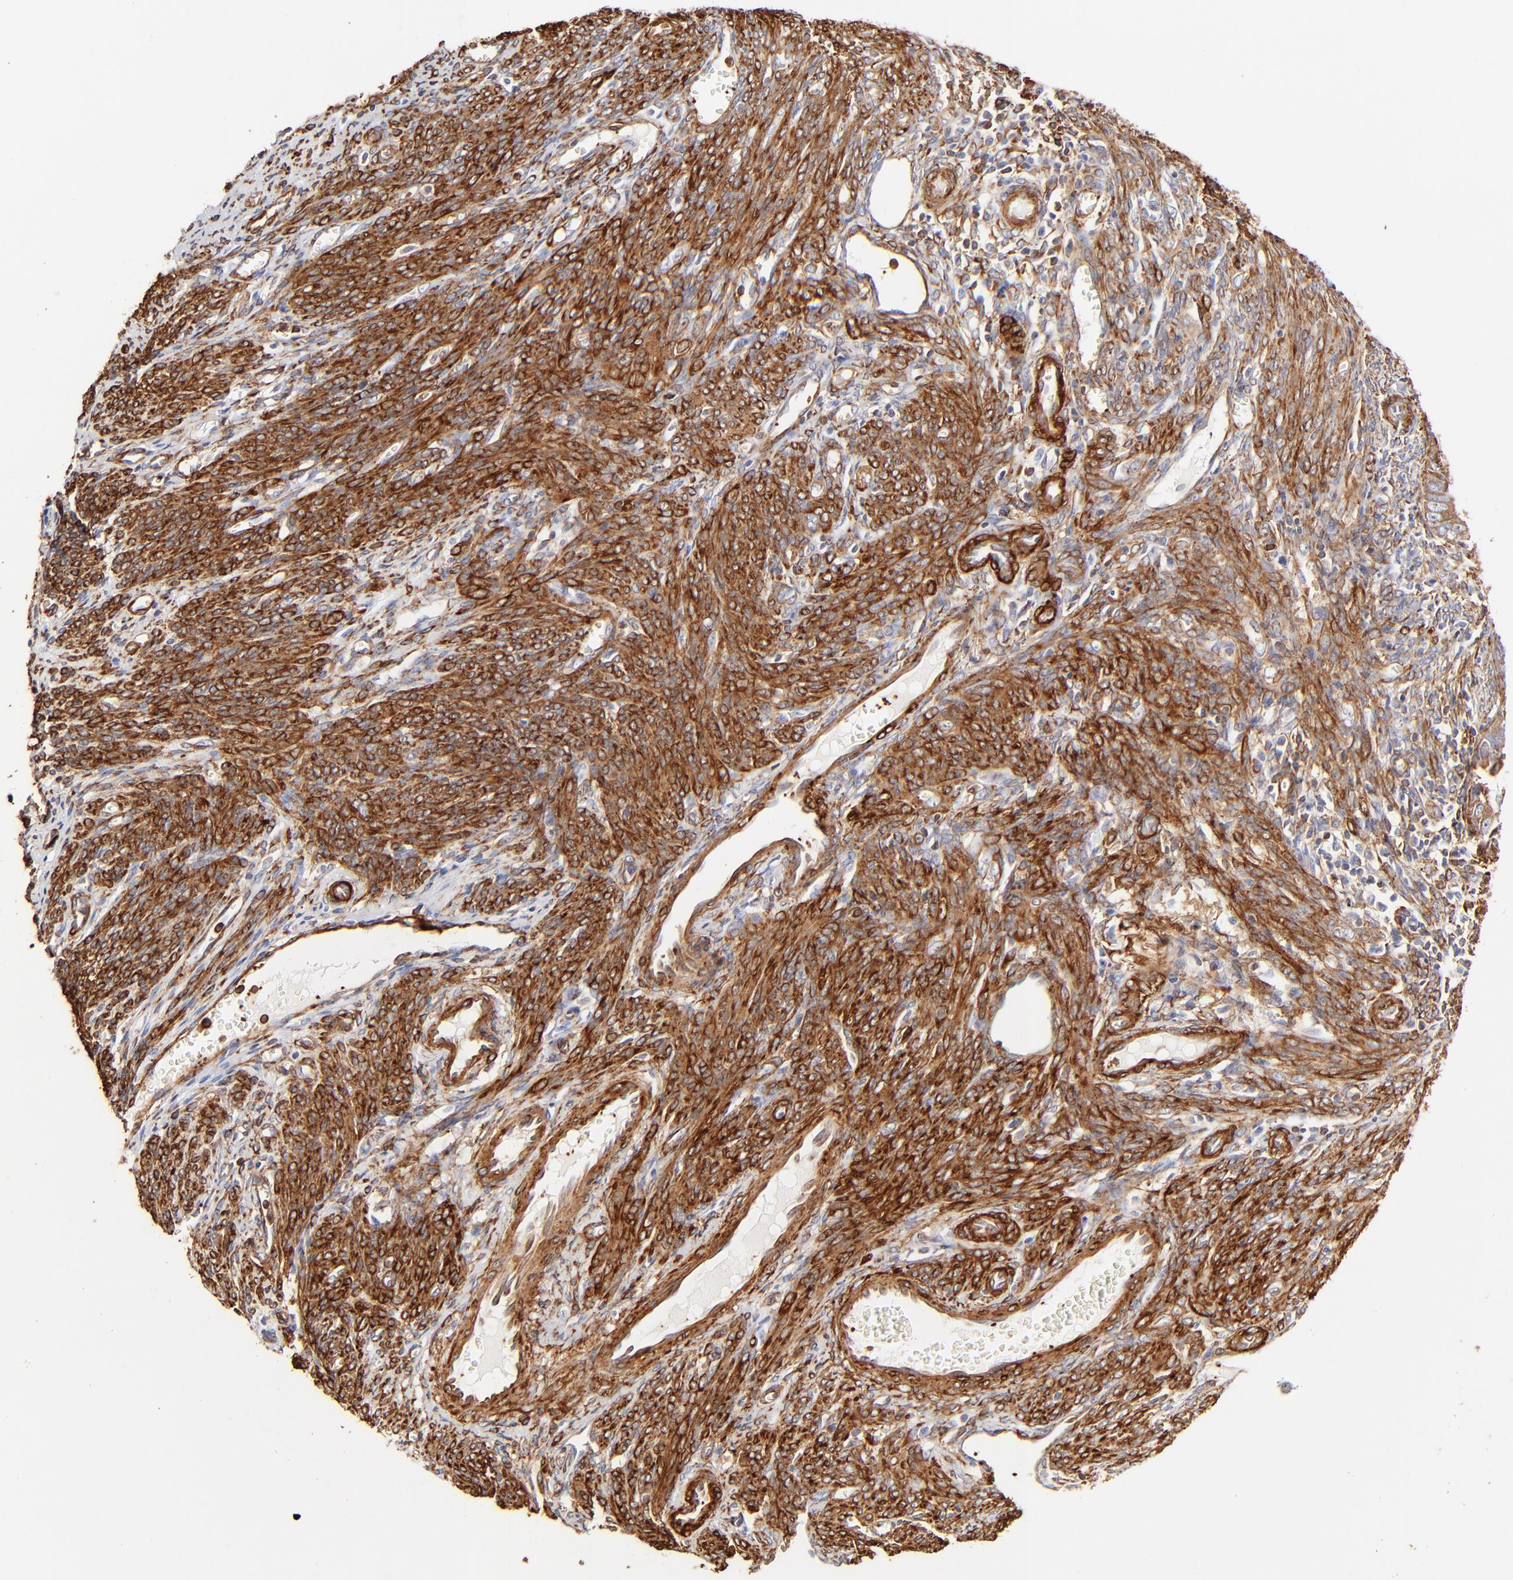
{"staining": {"intensity": "moderate", "quantity": ">75%", "location": "cytoplasmic/membranous"}, "tissue": "endometrial cancer", "cell_type": "Tumor cells", "image_type": "cancer", "snomed": [{"axis": "morphology", "description": "Adenocarcinoma, NOS"}, {"axis": "topography", "description": "Endometrium"}], "caption": "Moderate cytoplasmic/membranous expression is seen in about >75% of tumor cells in endometrial cancer. (brown staining indicates protein expression, while blue staining denotes nuclei).", "gene": "FLNA", "patient": {"sex": "female", "age": 75}}